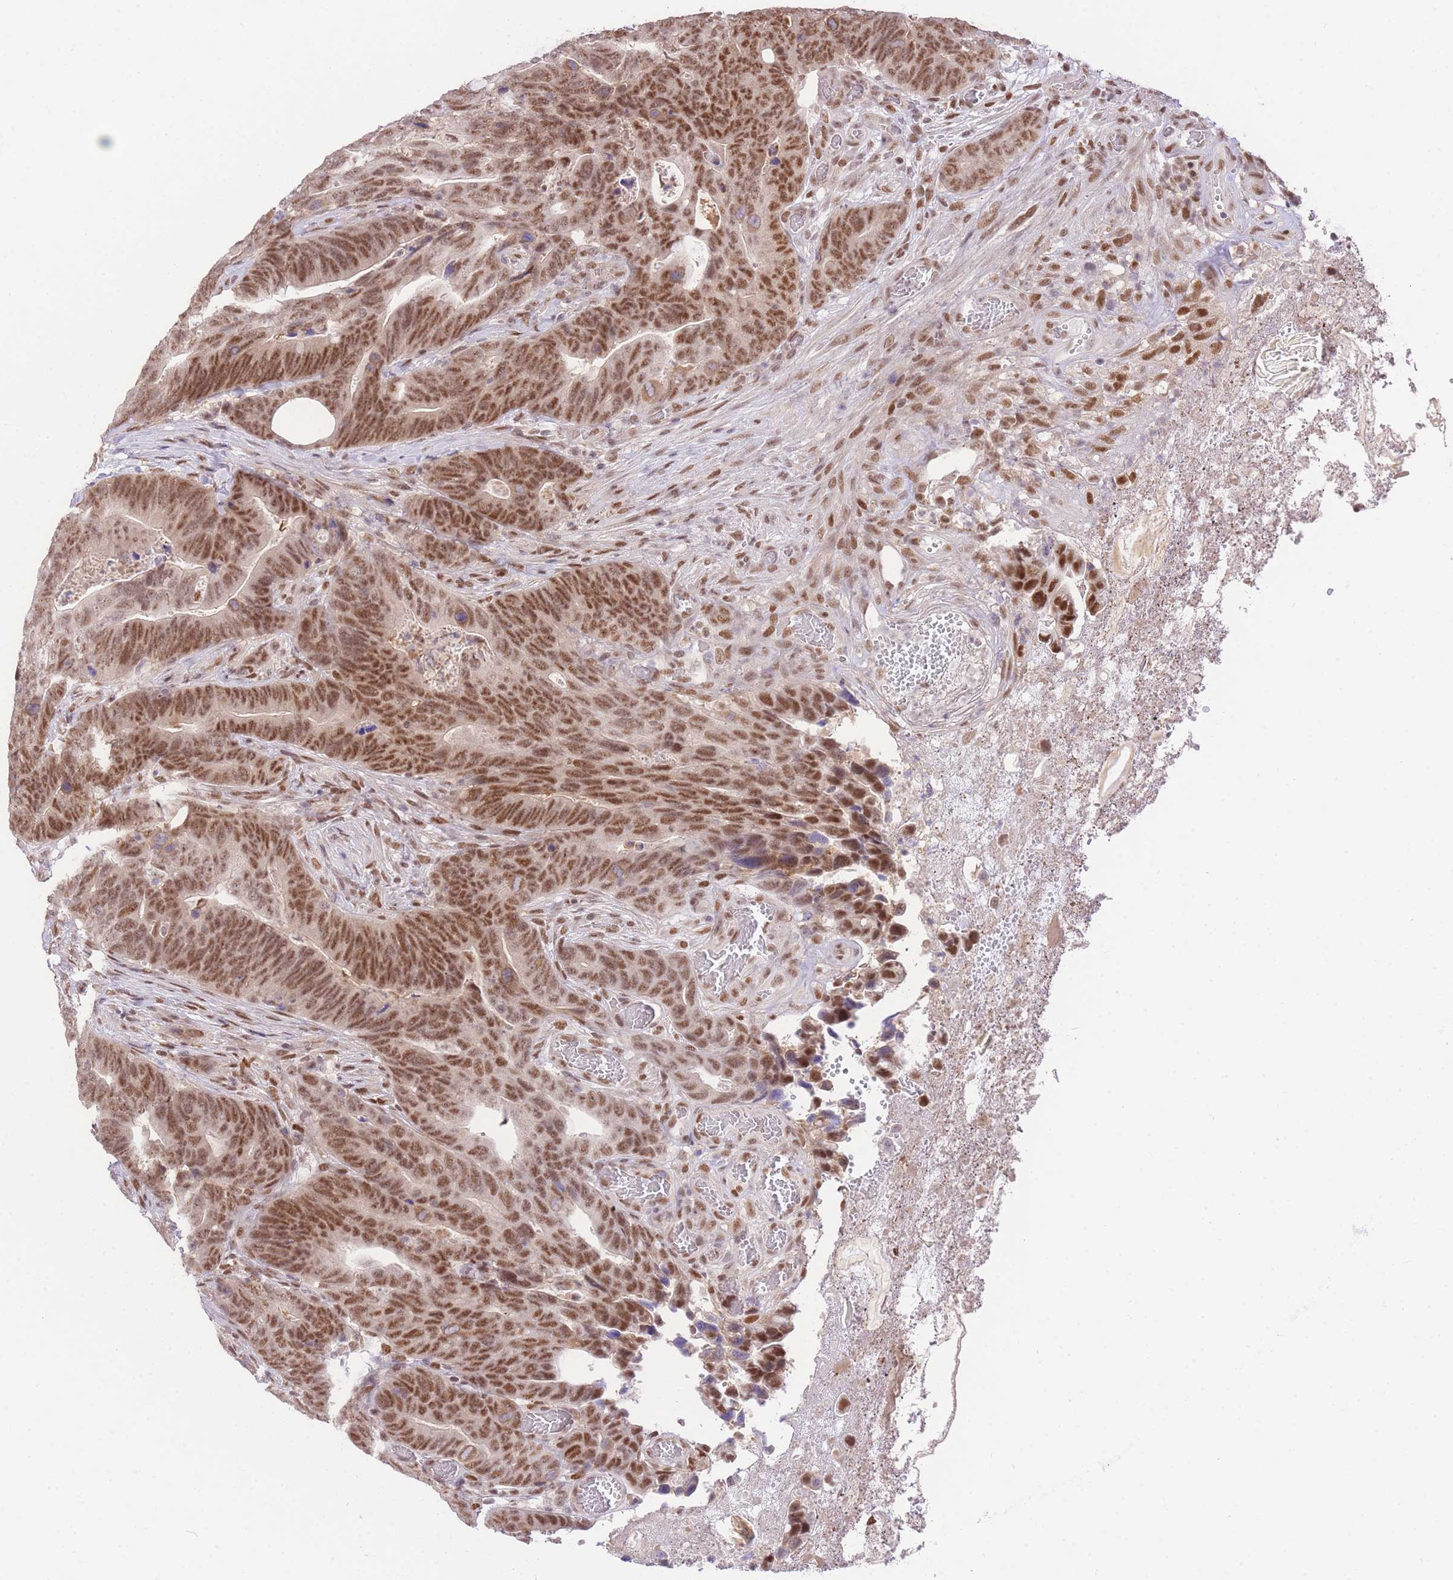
{"staining": {"intensity": "moderate", "quantity": ">75%", "location": "nuclear"}, "tissue": "colorectal cancer", "cell_type": "Tumor cells", "image_type": "cancer", "snomed": [{"axis": "morphology", "description": "Adenocarcinoma, NOS"}, {"axis": "topography", "description": "Colon"}], "caption": "Adenocarcinoma (colorectal) was stained to show a protein in brown. There is medium levels of moderate nuclear expression in approximately >75% of tumor cells.", "gene": "UBXN7", "patient": {"sex": "female", "age": 82}}